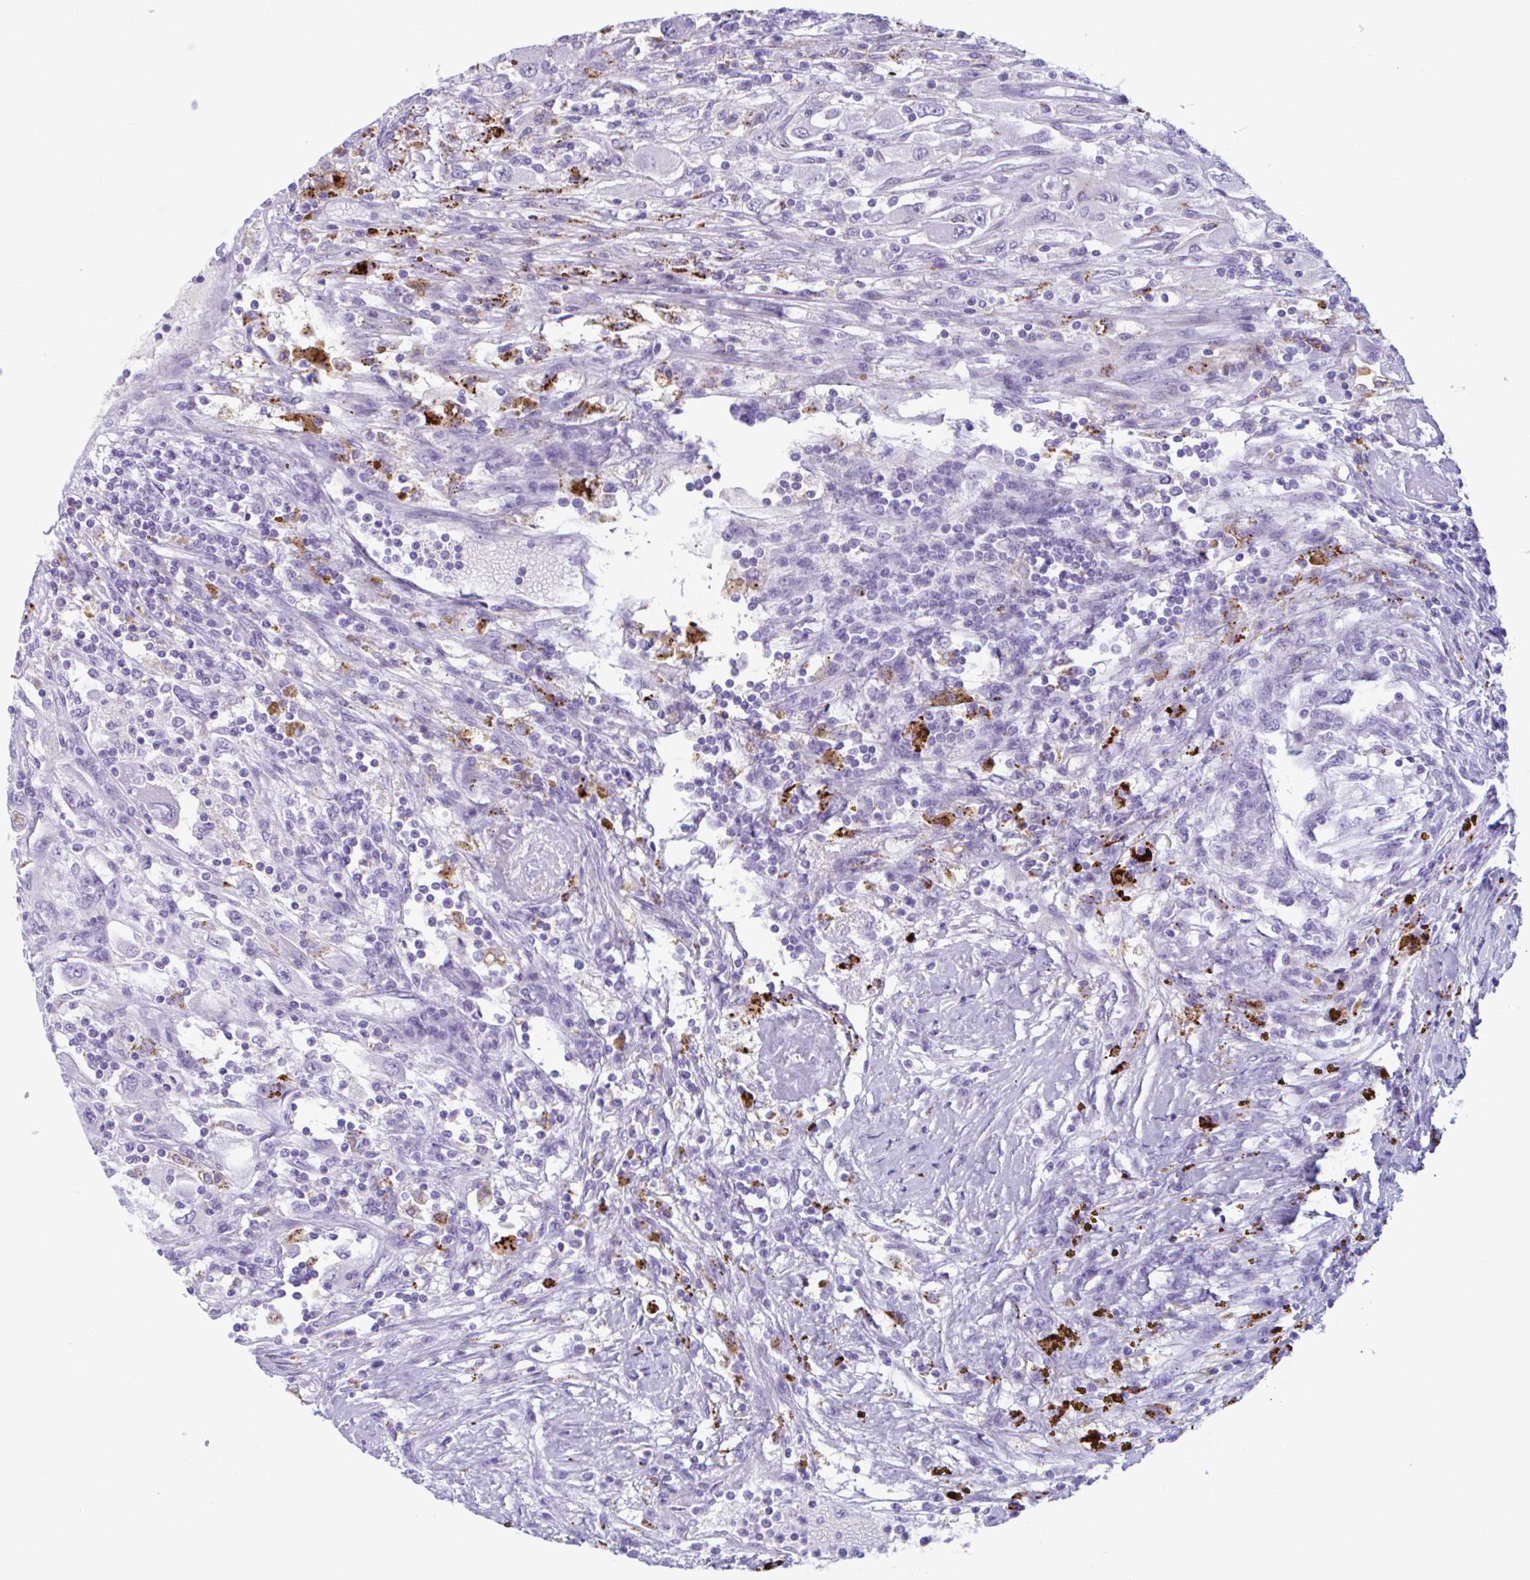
{"staining": {"intensity": "negative", "quantity": "none", "location": "none"}, "tissue": "renal cancer", "cell_type": "Tumor cells", "image_type": "cancer", "snomed": [{"axis": "morphology", "description": "Adenocarcinoma, NOS"}, {"axis": "topography", "description": "Kidney"}], "caption": "Immunohistochemical staining of human renal cancer reveals no significant positivity in tumor cells.", "gene": "C12orf71", "patient": {"sex": "female", "age": 67}}